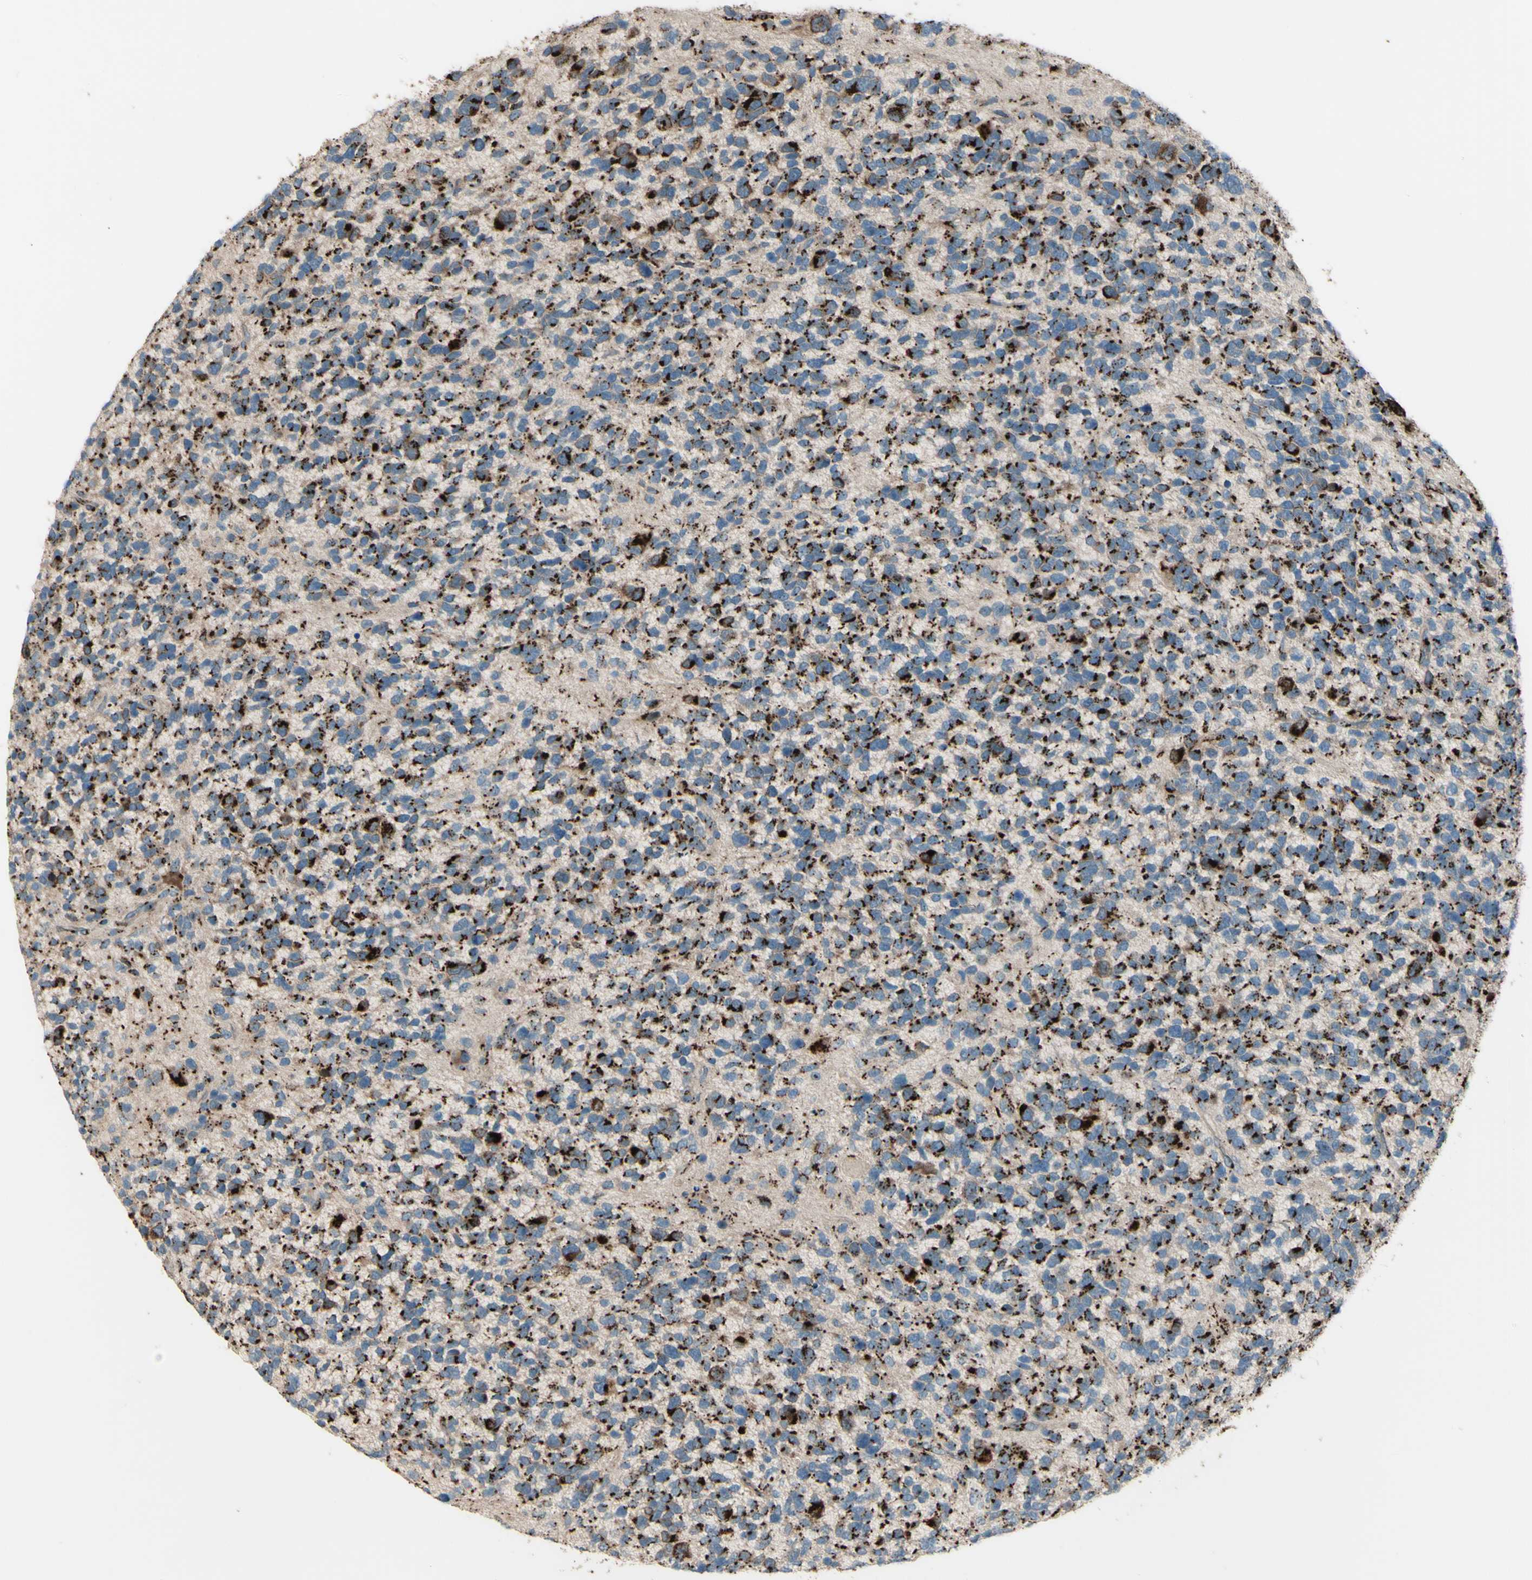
{"staining": {"intensity": "moderate", "quantity": ">75%", "location": "cytoplasmic/membranous"}, "tissue": "glioma", "cell_type": "Tumor cells", "image_type": "cancer", "snomed": [{"axis": "morphology", "description": "Glioma, malignant, High grade"}, {"axis": "topography", "description": "Brain"}], "caption": "Protein staining of high-grade glioma (malignant) tissue demonstrates moderate cytoplasmic/membranous staining in about >75% of tumor cells. (Brightfield microscopy of DAB IHC at high magnification).", "gene": "BPNT2", "patient": {"sex": "female", "age": 58}}